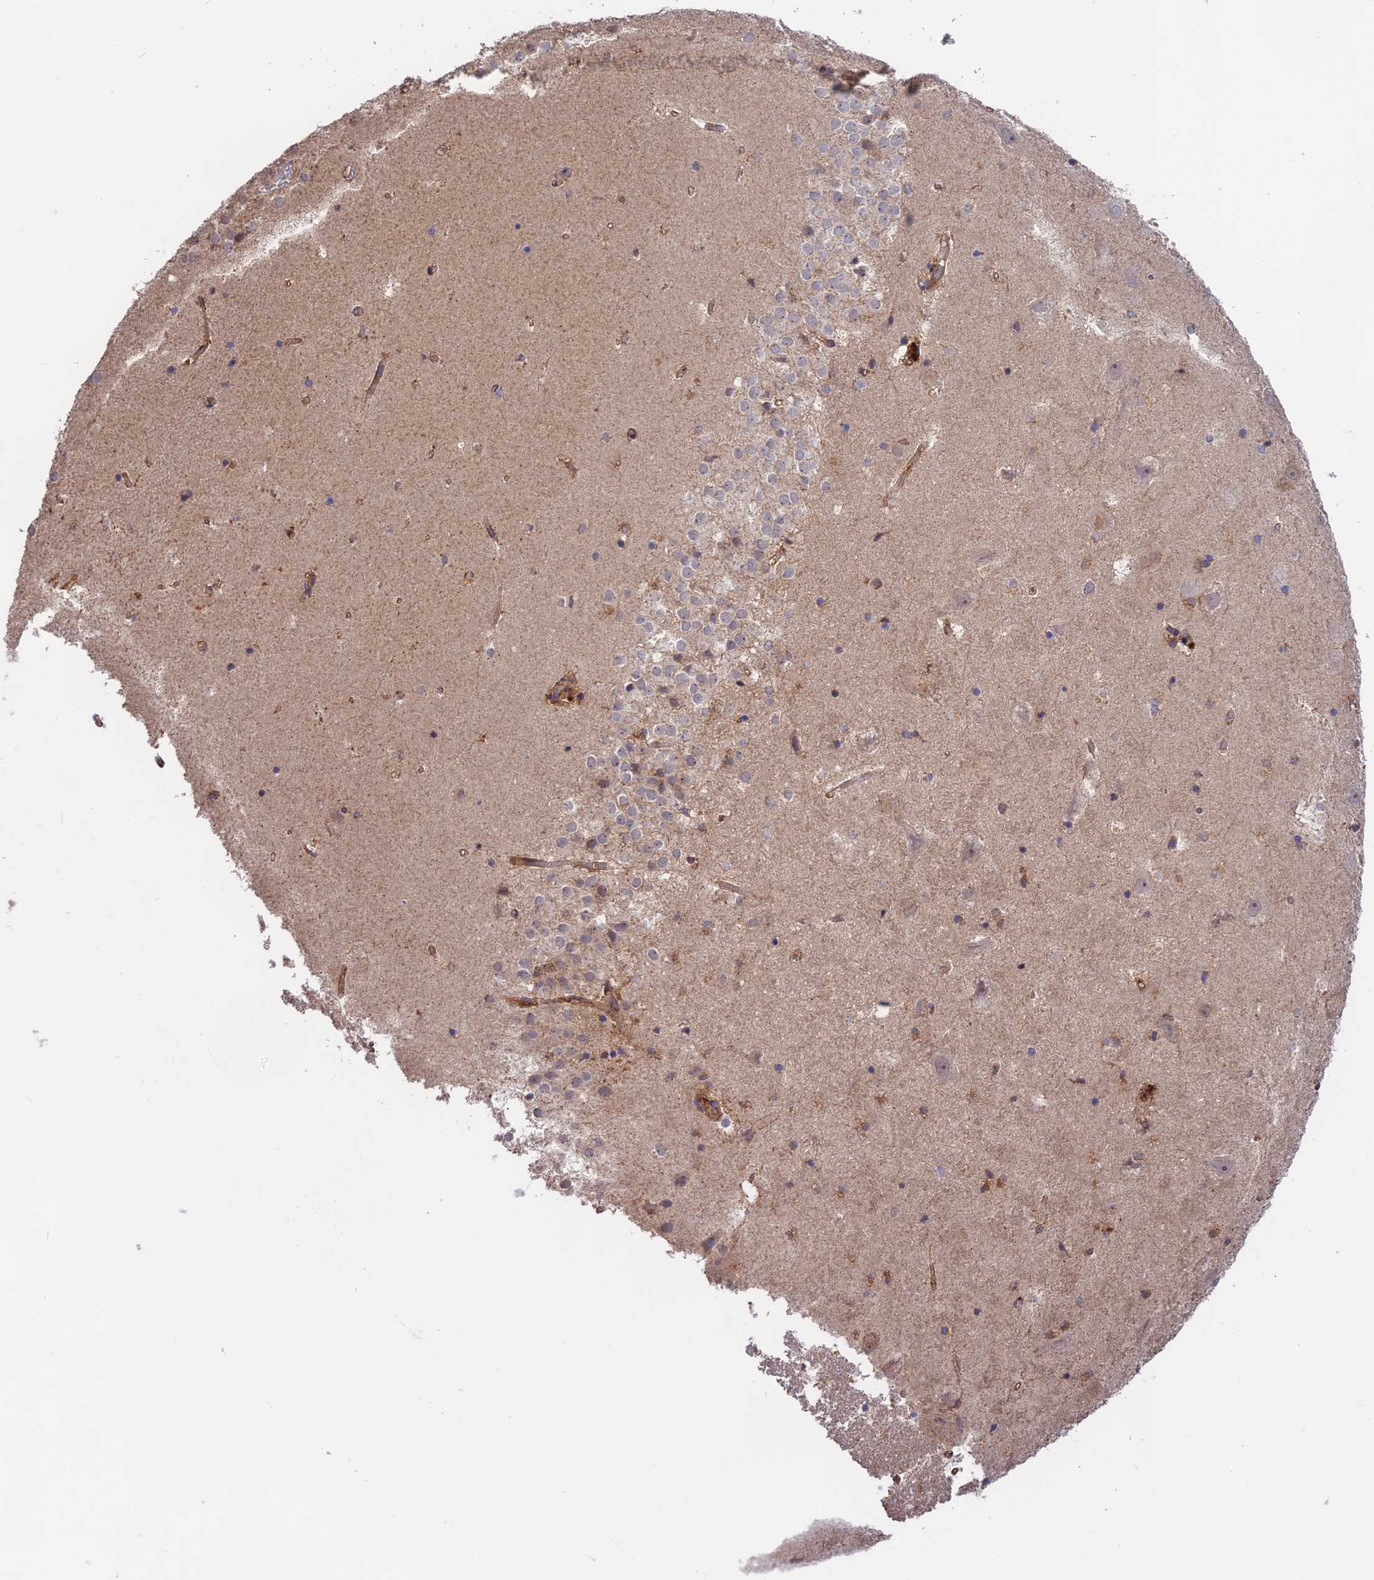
{"staining": {"intensity": "moderate", "quantity": "<25%", "location": "cytoplasmic/membranous"}, "tissue": "hippocampus", "cell_type": "Glial cells", "image_type": "normal", "snomed": [{"axis": "morphology", "description": "Normal tissue, NOS"}, {"axis": "topography", "description": "Hippocampus"}], "caption": "DAB immunohistochemical staining of normal hippocampus shows moderate cytoplasmic/membranous protein staining in about <25% of glial cells.", "gene": "NUDT8", "patient": {"sex": "female", "age": 52}}